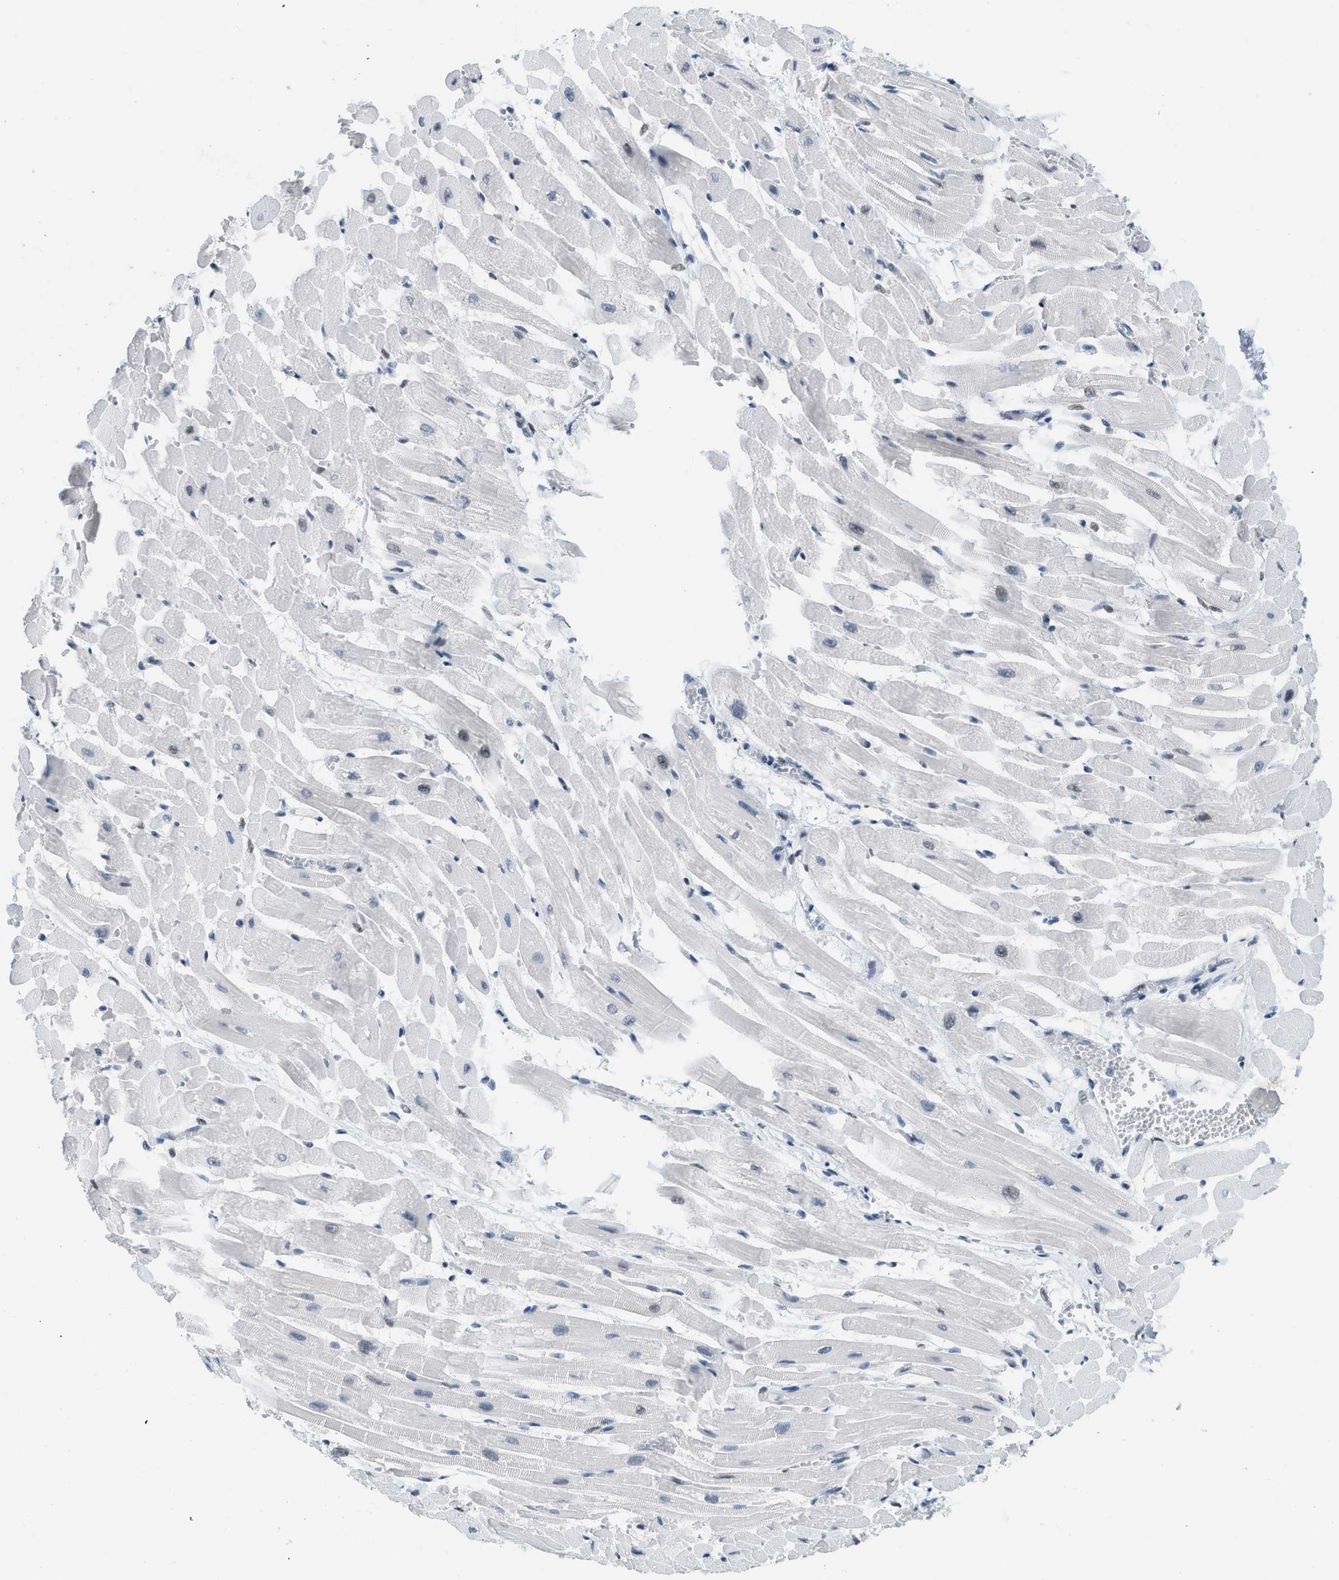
{"staining": {"intensity": "weak", "quantity": "<25%", "location": "nuclear"}, "tissue": "heart muscle", "cell_type": "Cardiomyocytes", "image_type": "normal", "snomed": [{"axis": "morphology", "description": "Normal tissue, NOS"}, {"axis": "topography", "description": "Heart"}], "caption": "An IHC micrograph of unremarkable heart muscle is shown. There is no staining in cardiomyocytes of heart muscle. The staining was performed using DAB (3,3'-diaminobenzidine) to visualize the protein expression in brown, while the nuclei were stained in blue with hematoxylin (Magnification: 20x).", "gene": "PBX1", "patient": {"sex": "male", "age": 45}}